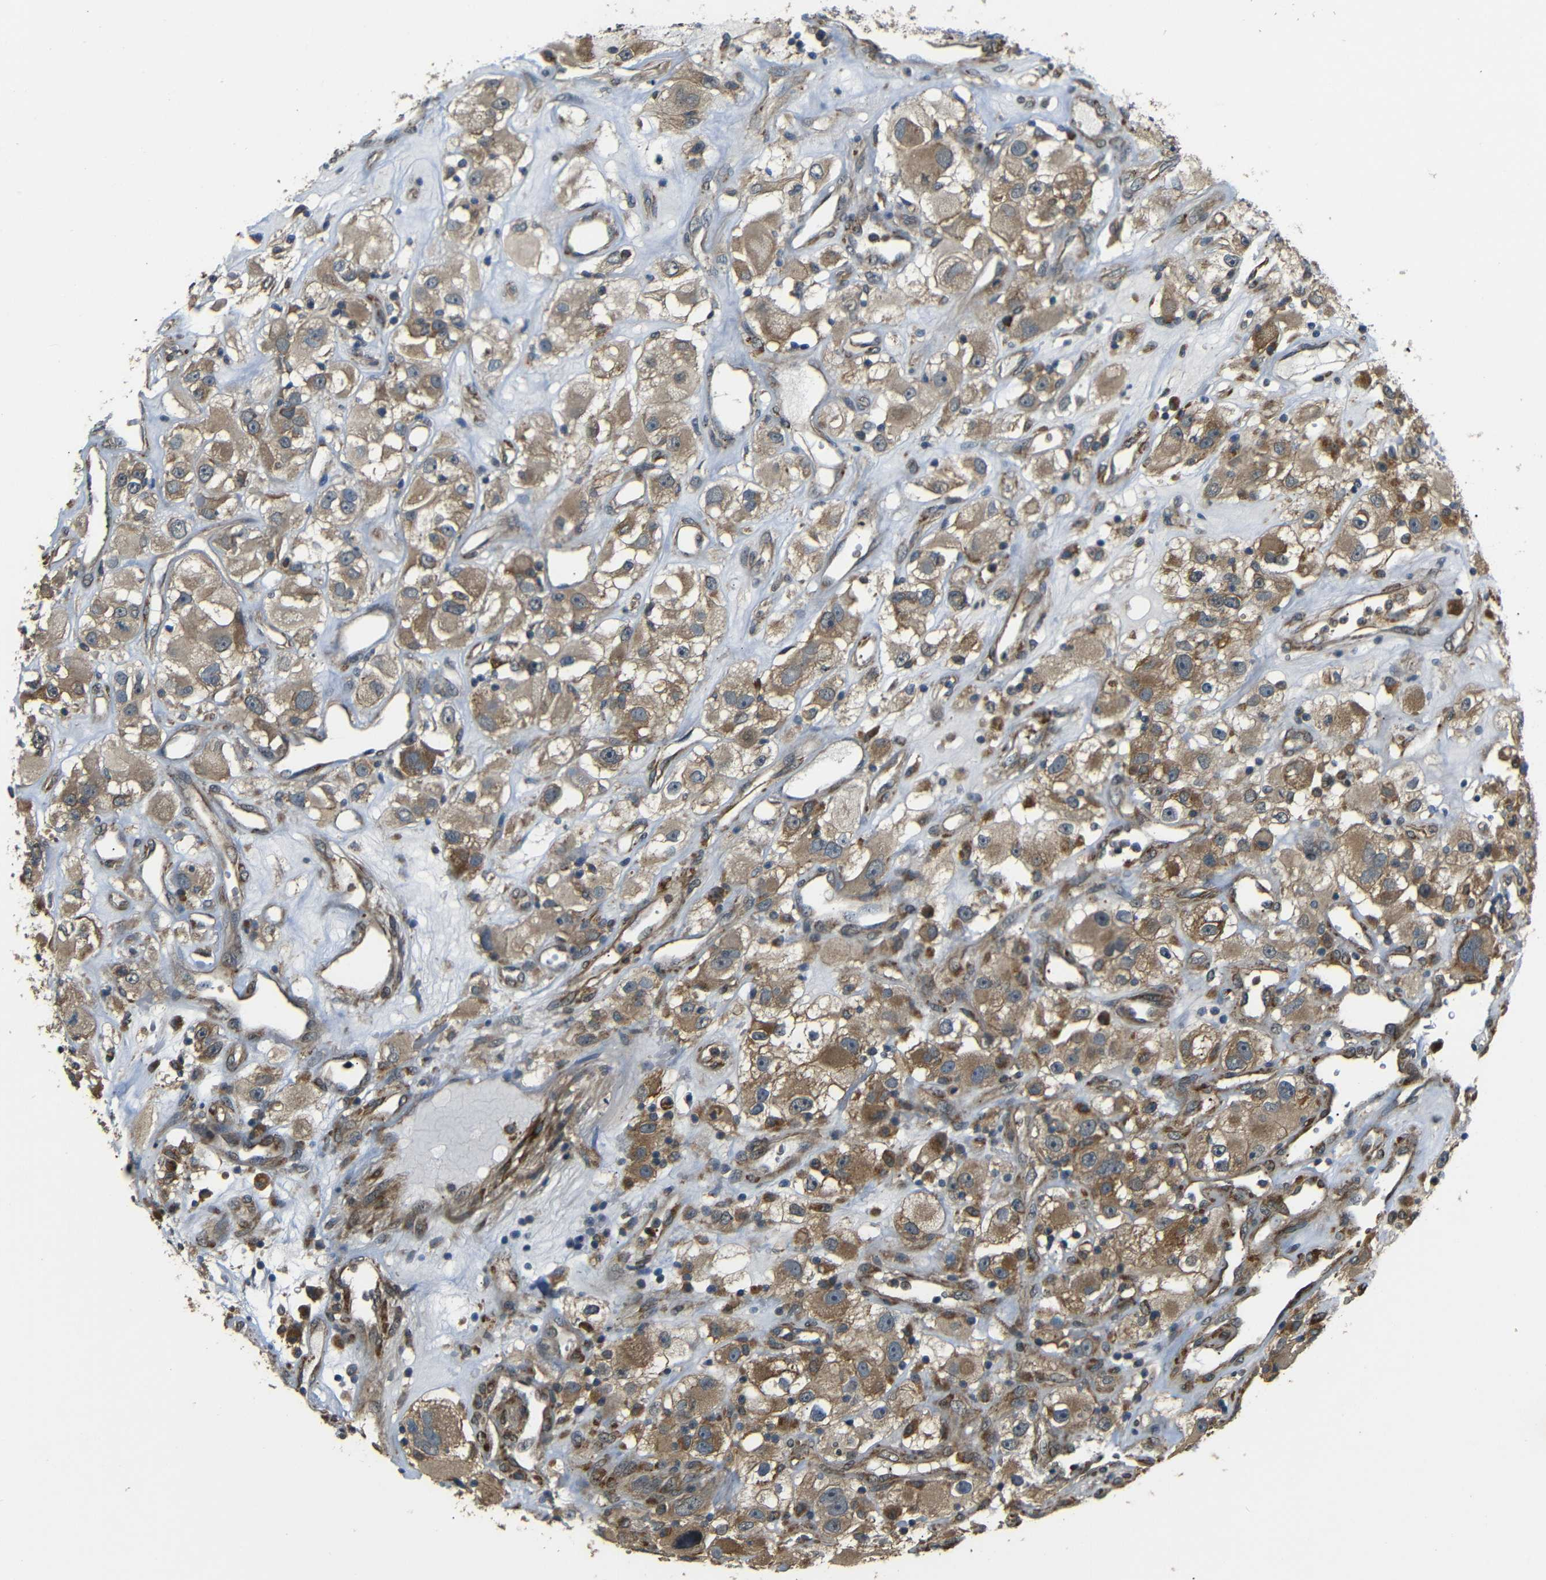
{"staining": {"intensity": "moderate", "quantity": ">75%", "location": "cytoplasmic/membranous"}, "tissue": "renal cancer", "cell_type": "Tumor cells", "image_type": "cancer", "snomed": [{"axis": "morphology", "description": "Adenocarcinoma, NOS"}, {"axis": "topography", "description": "Kidney"}], "caption": "Brown immunohistochemical staining in renal cancer demonstrates moderate cytoplasmic/membranous positivity in about >75% of tumor cells.", "gene": "EPHB2", "patient": {"sex": "female", "age": 52}}